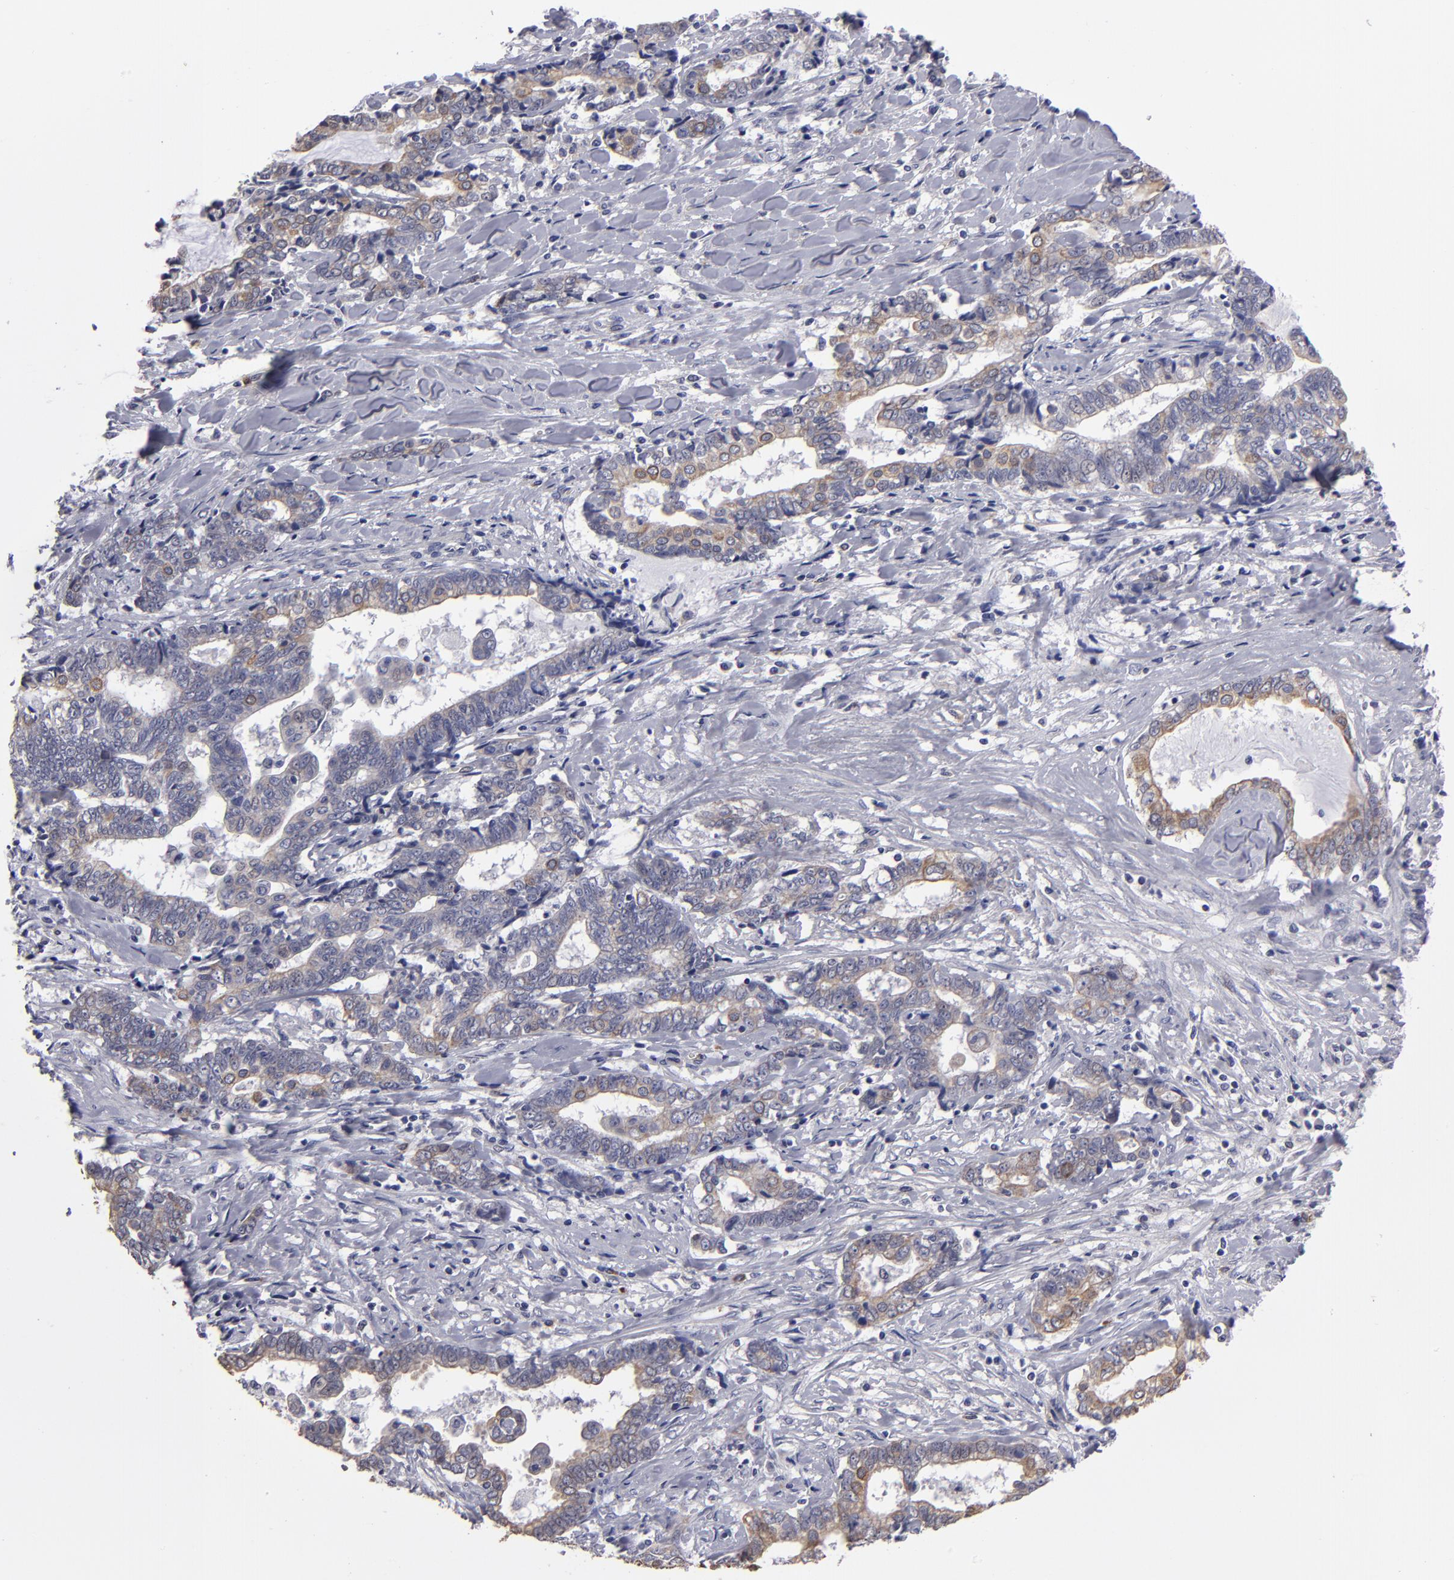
{"staining": {"intensity": "weak", "quantity": "25%-75%", "location": "cytoplasmic/membranous"}, "tissue": "liver cancer", "cell_type": "Tumor cells", "image_type": "cancer", "snomed": [{"axis": "morphology", "description": "Cholangiocarcinoma"}, {"axis": "topography", "description": "Liver"}], "caption": "Immunohistochemical staining of human liver cholangiocarcinoma displays weak cytoplasmic/membranous protein expression in approximately 25%-75% of tumor cells.", "gene": "ZNF175", "patient": {"sex": "male", "age": 57}}